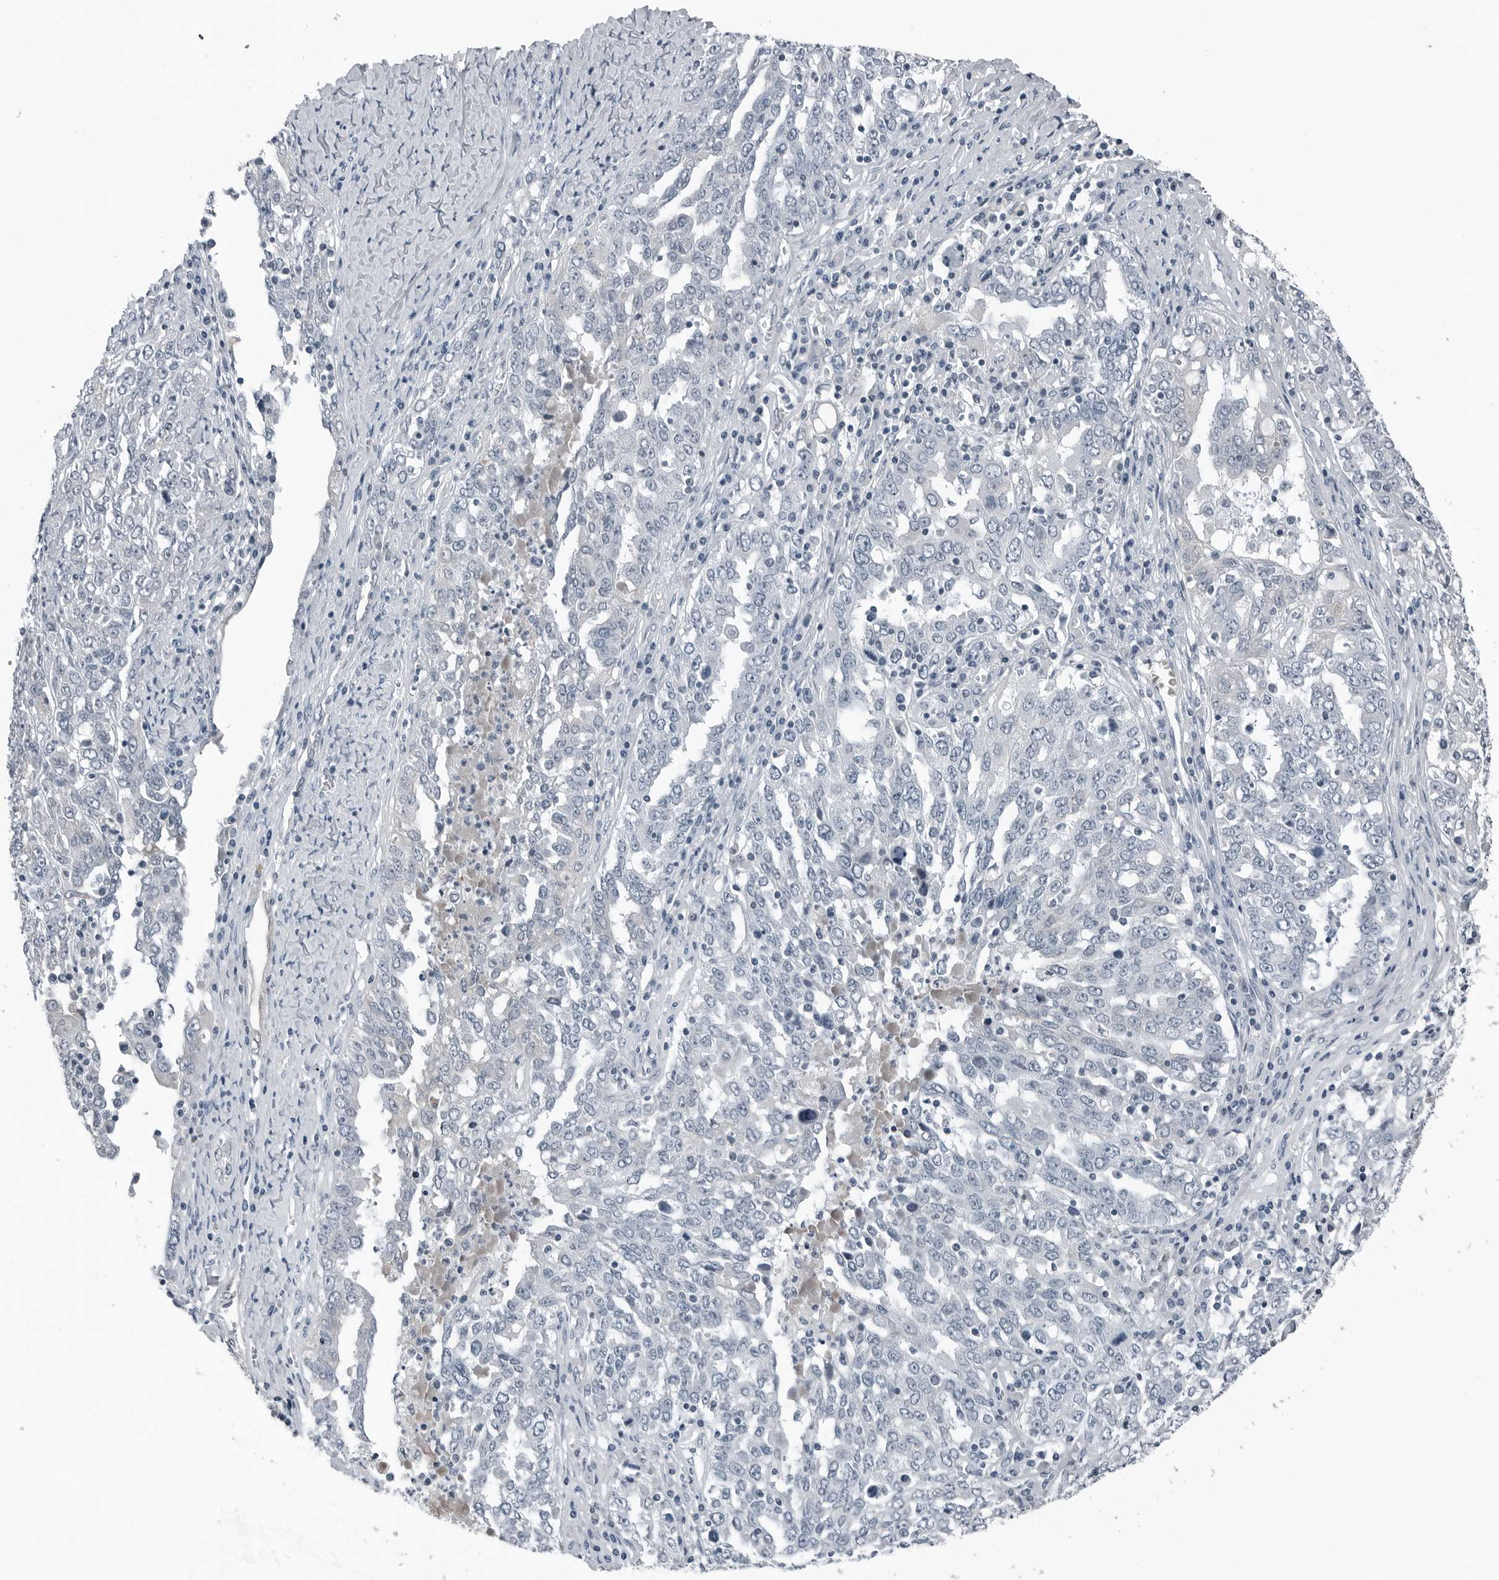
{"staining": {"intensity": "negative", "quantity": "none", "location": "none"}, "tissue": "ovarian cancer", "cell_type": "Tumor cells", "image_type": "cancer", "snomed": [{"axis": "morphology", "description": "Carcinoma, endometroid"}, {"axis": "topography", "description": "Ovary"}], "caption": "Tumor cells show no significant positivity in ovarian cancer.", "gene": "SPINK1", "patient": {"sex": "female", "age": 62}}